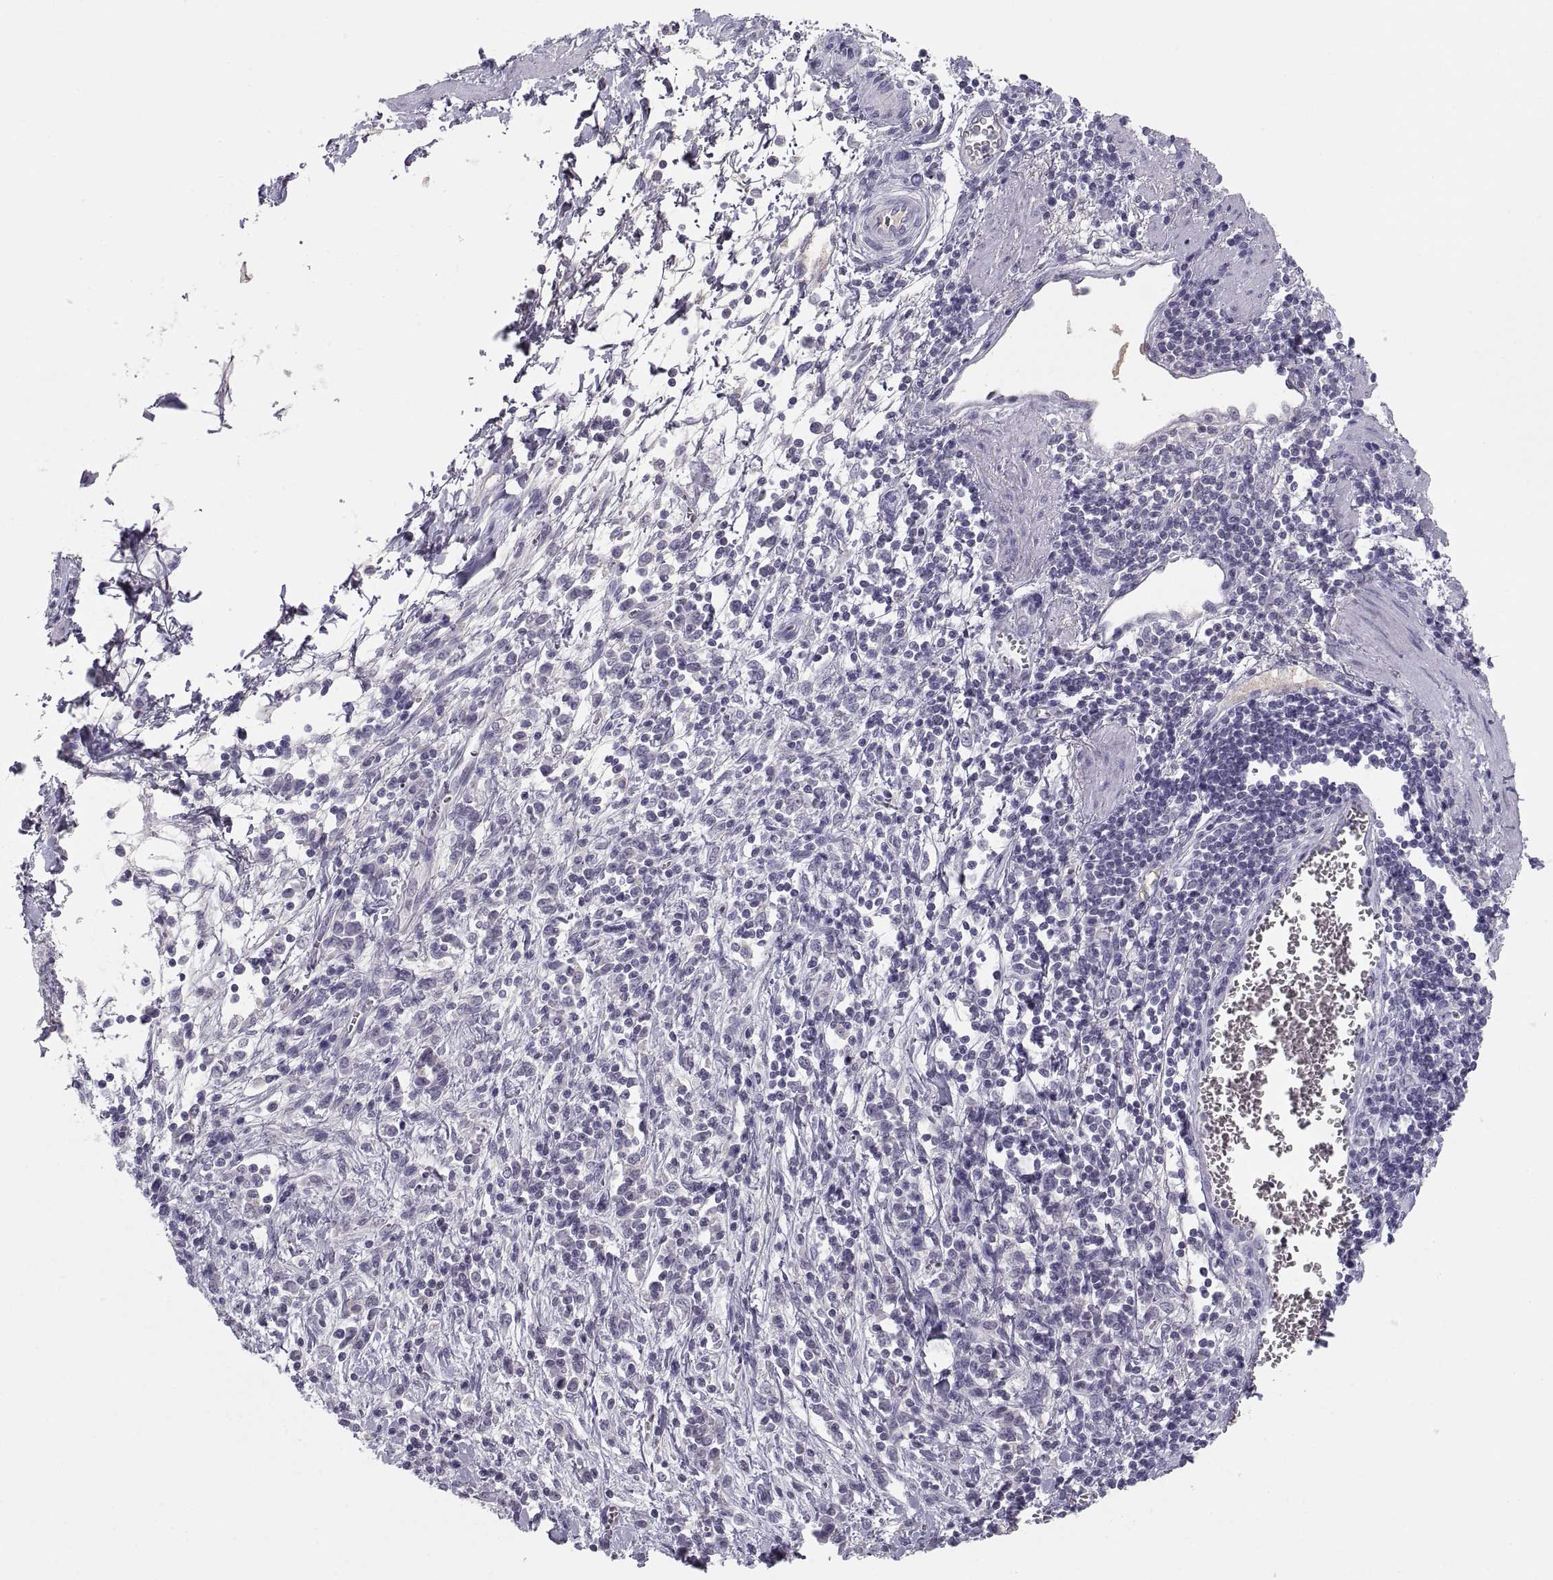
{"staining": {"intensity": "negative", "quantity": "none", "location": "none"}, "tissue": "stomach cancer", "cell_type": "Tumor cells", "image_type": "cancer", "snomed": [{"axis": "morphology", "description": "Adenocarcinoma, NOS"}, {"axis": "topography", "description": "Stomach"}], "caption": "This is an immunohistochemistry (IHC) histopathology image of stomach cancer. There is no positivity in tumor cells.", "gene": "MAGEB2", "patient": {"sex": "female", "age": 57}}